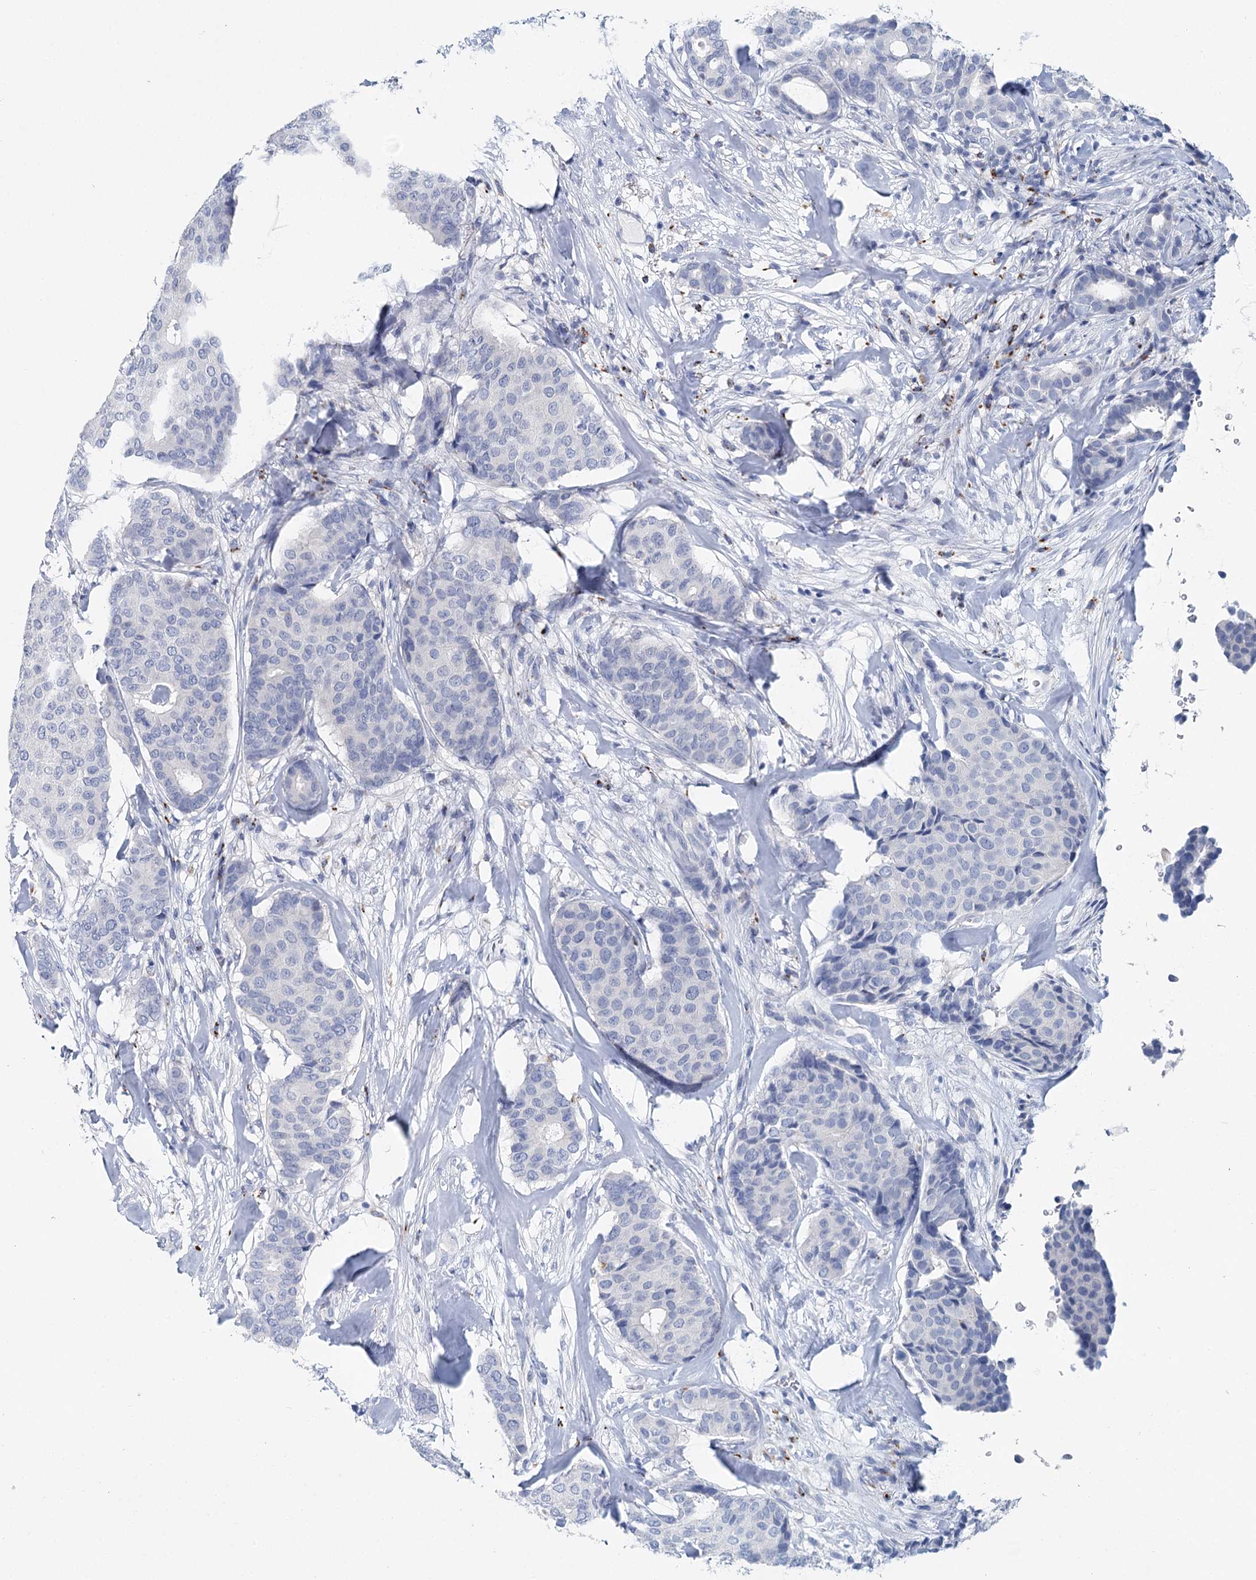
{"staining": {"intensity": "negative", "quantity": "none", "location": "none"}, "tissue": "breast cancer", "cell_type": "Tumor cells", "image_type": "cancer", "snomed": [{"axis": "morphology", "description": "Duct carcinoma"}, {"axis": "topography", "description": "Breast"}], "caption": "Immunohistochemical staining of human breast intraductal carcinoma reveals no significant positivity in tumor cells.", "gene": "METTL7B", "patient": {"sex": "female", "age": 75}}